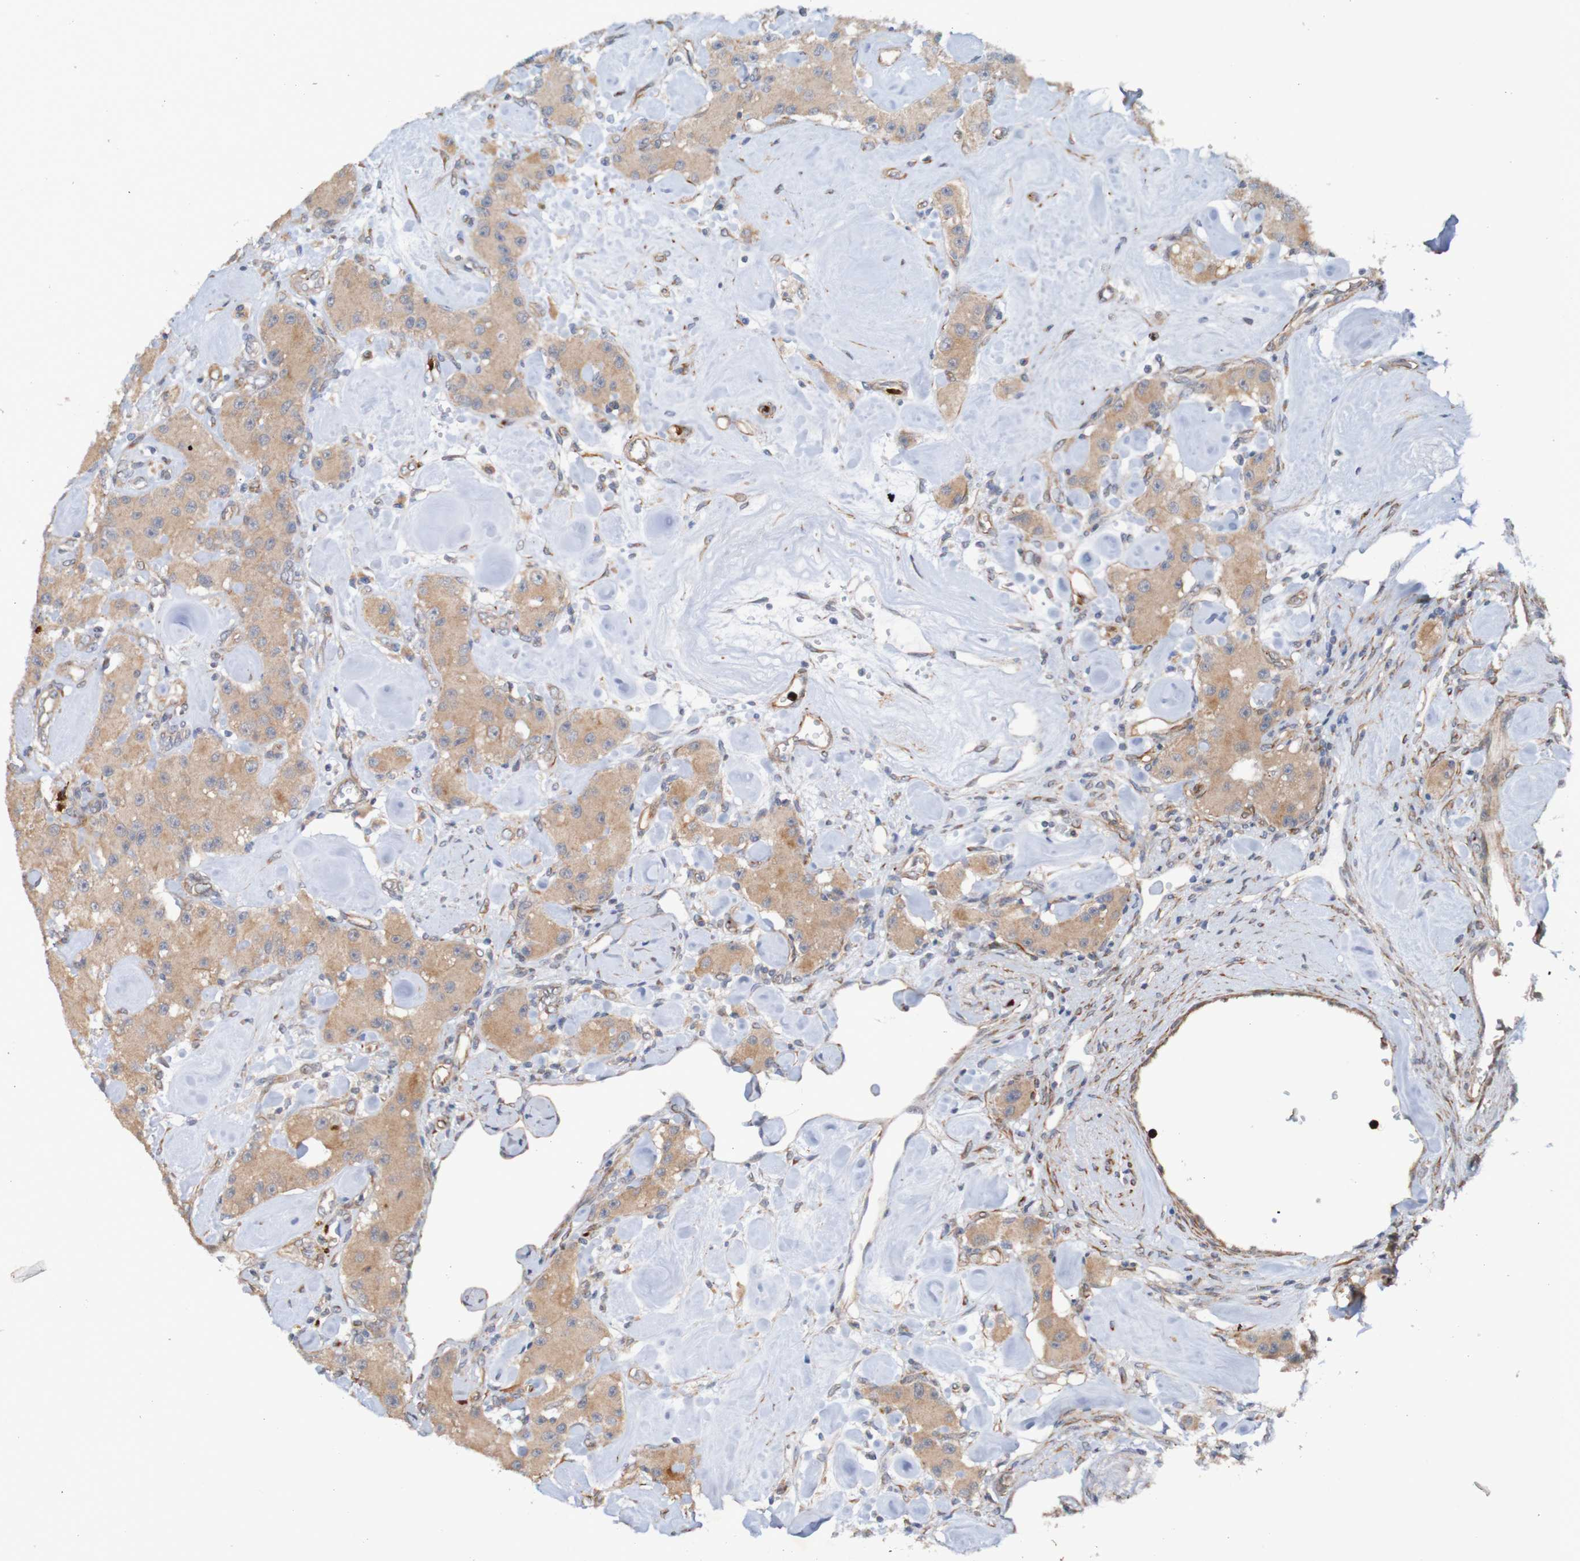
{"staining": {"intensity": "weak", "quantity": ">75%", "location": "cytoplasmic/membranous"}, "tissue": "carcinoid", "cell_type": "Tumor cells", "image_type": "cancer", "snomed": [{"axis": "morphology", "description": "Carcinoid, malignant, NOS"}, {"axis": "topography", "description": "Pancreas"}], "caption": "This micrograph exhibits immunohistochemistry staining of human carcinoid (malignant), with low weak cytoplasmic/membranous staining in about >75% of tumor cells.", "gene": "ST8SIA6", "patient": {"sex": "male", "age": 41}}